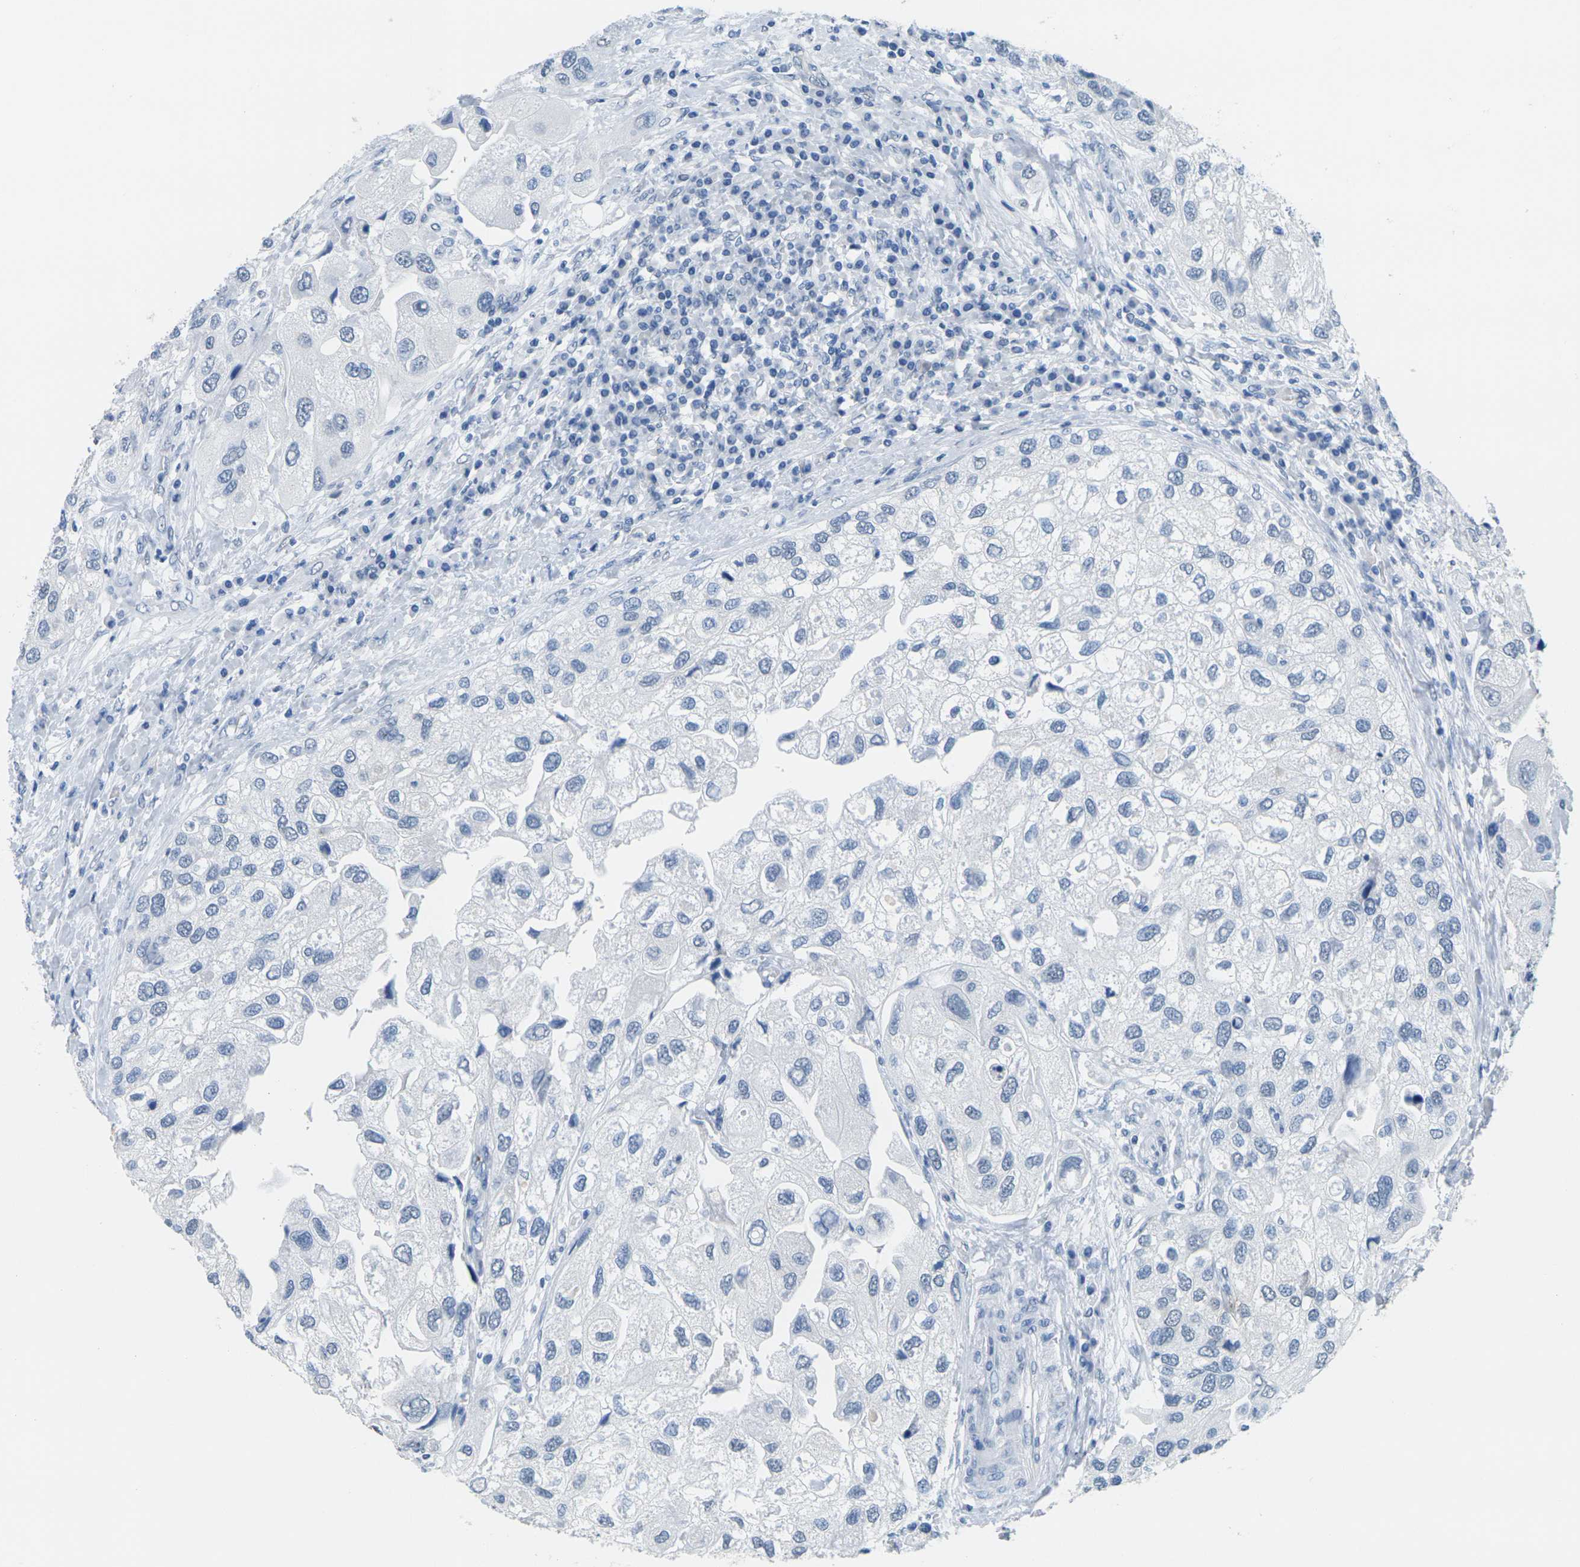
{"staining": {"intensity": "negative", "quantity": "none", "location": "none"}, "tissue": "urothelial cancer", "cell_type": "Tumor cells", "image_type": "cancer", "snomed": [{"axis": "morphology", "description": "Urothelial carcinoma, High grade"}, {"axis": "topography", "description": "Urinary bladder"}], "caption": "A high-resolution micrograph shows IHC staining of urothelial cancer, which reveals no significant staining in tumor cells. (IHC, brightfield microscopy, high magnification).", "gene": "CTAG1A", "patient": {"sex": "female", "age": 64}}